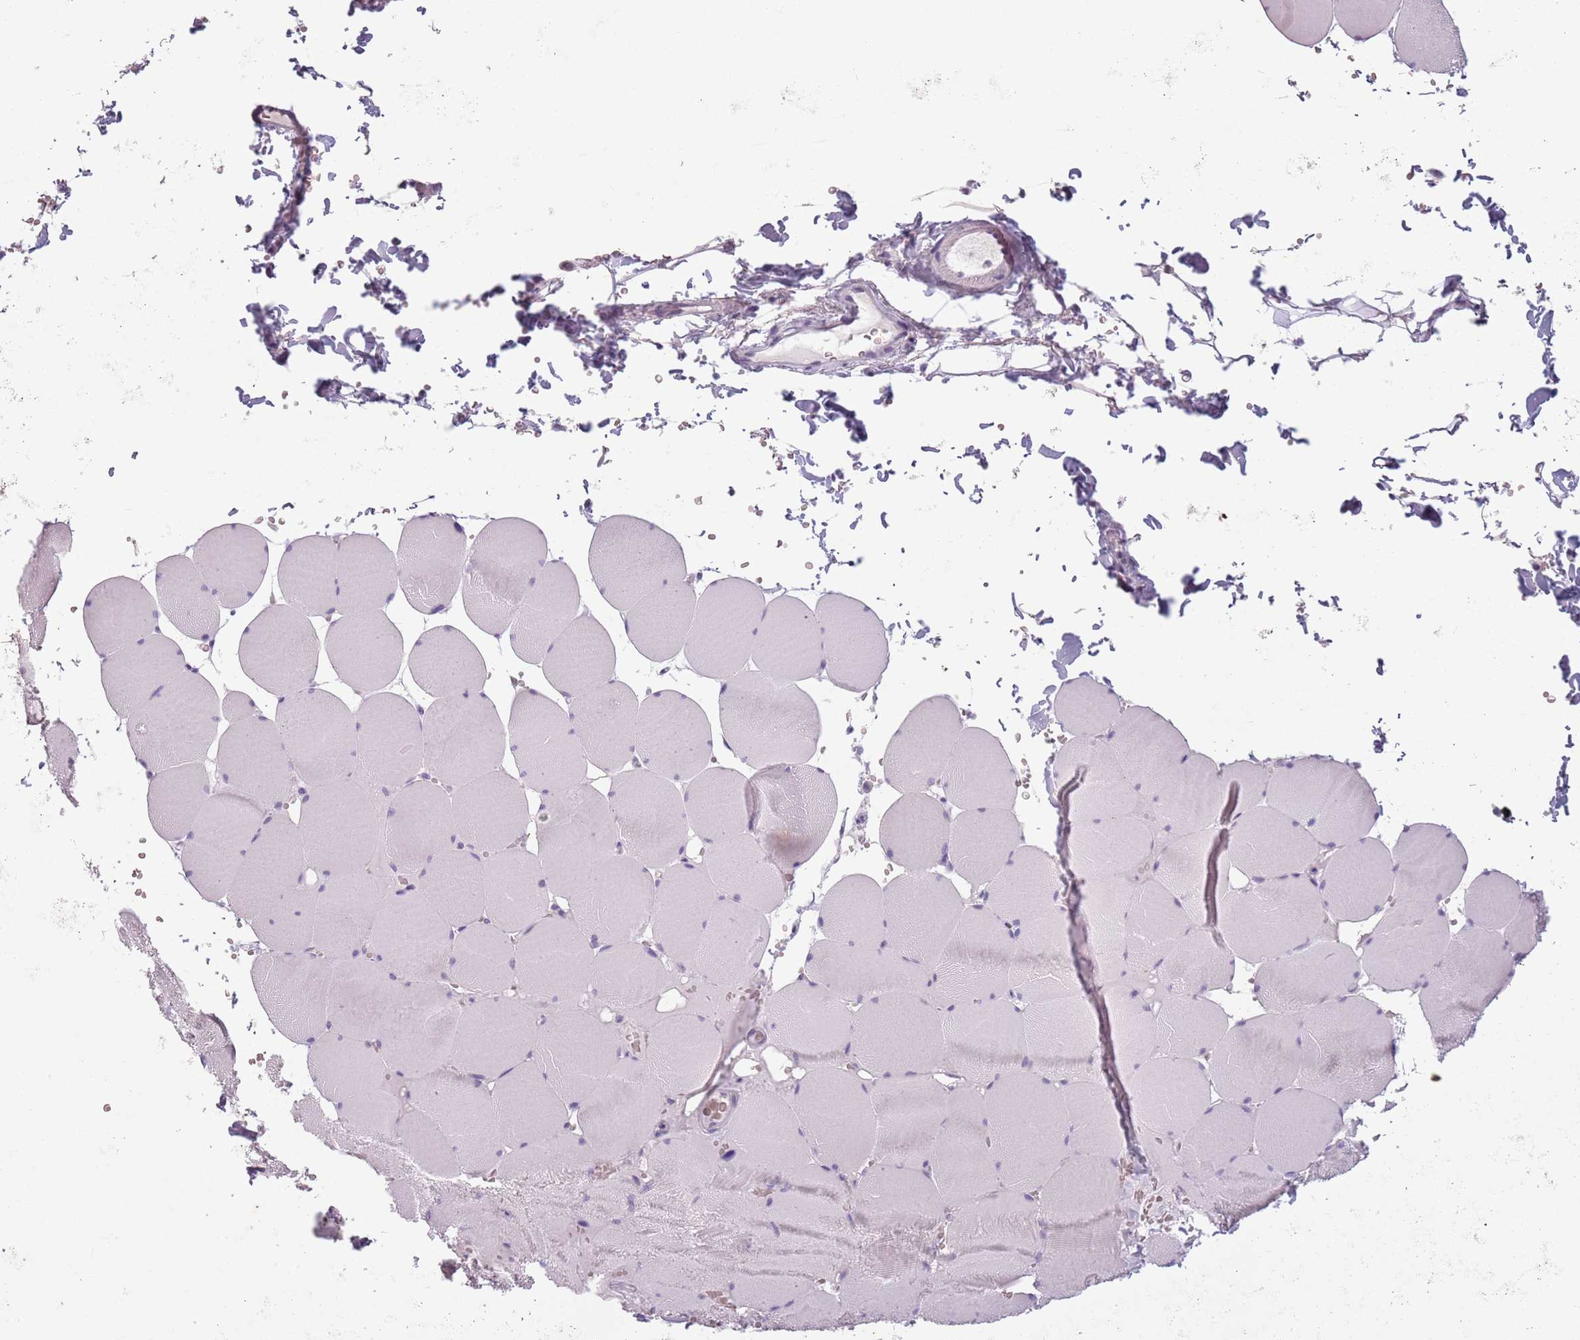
{"staining": {"intensity": "negative", "quantity": "none", "location": "none"}, "tissue": "skeletal muscle", "cell_type": "Myocytes", "image_type": "normal", "snomed": [{"axis": "morphology", "description": "Normal tissue, NOS"}, {"axis": "topography", "description": "Skeletal muscle"}, {"axis": "topography", "description": "Head-Neck"}], "caption": "The photomicrograph exhibits no significant expression in myocytes of skeletal muscle.", "gene": "MEGF8", "patient": {"sex": "male", "age": 66}}